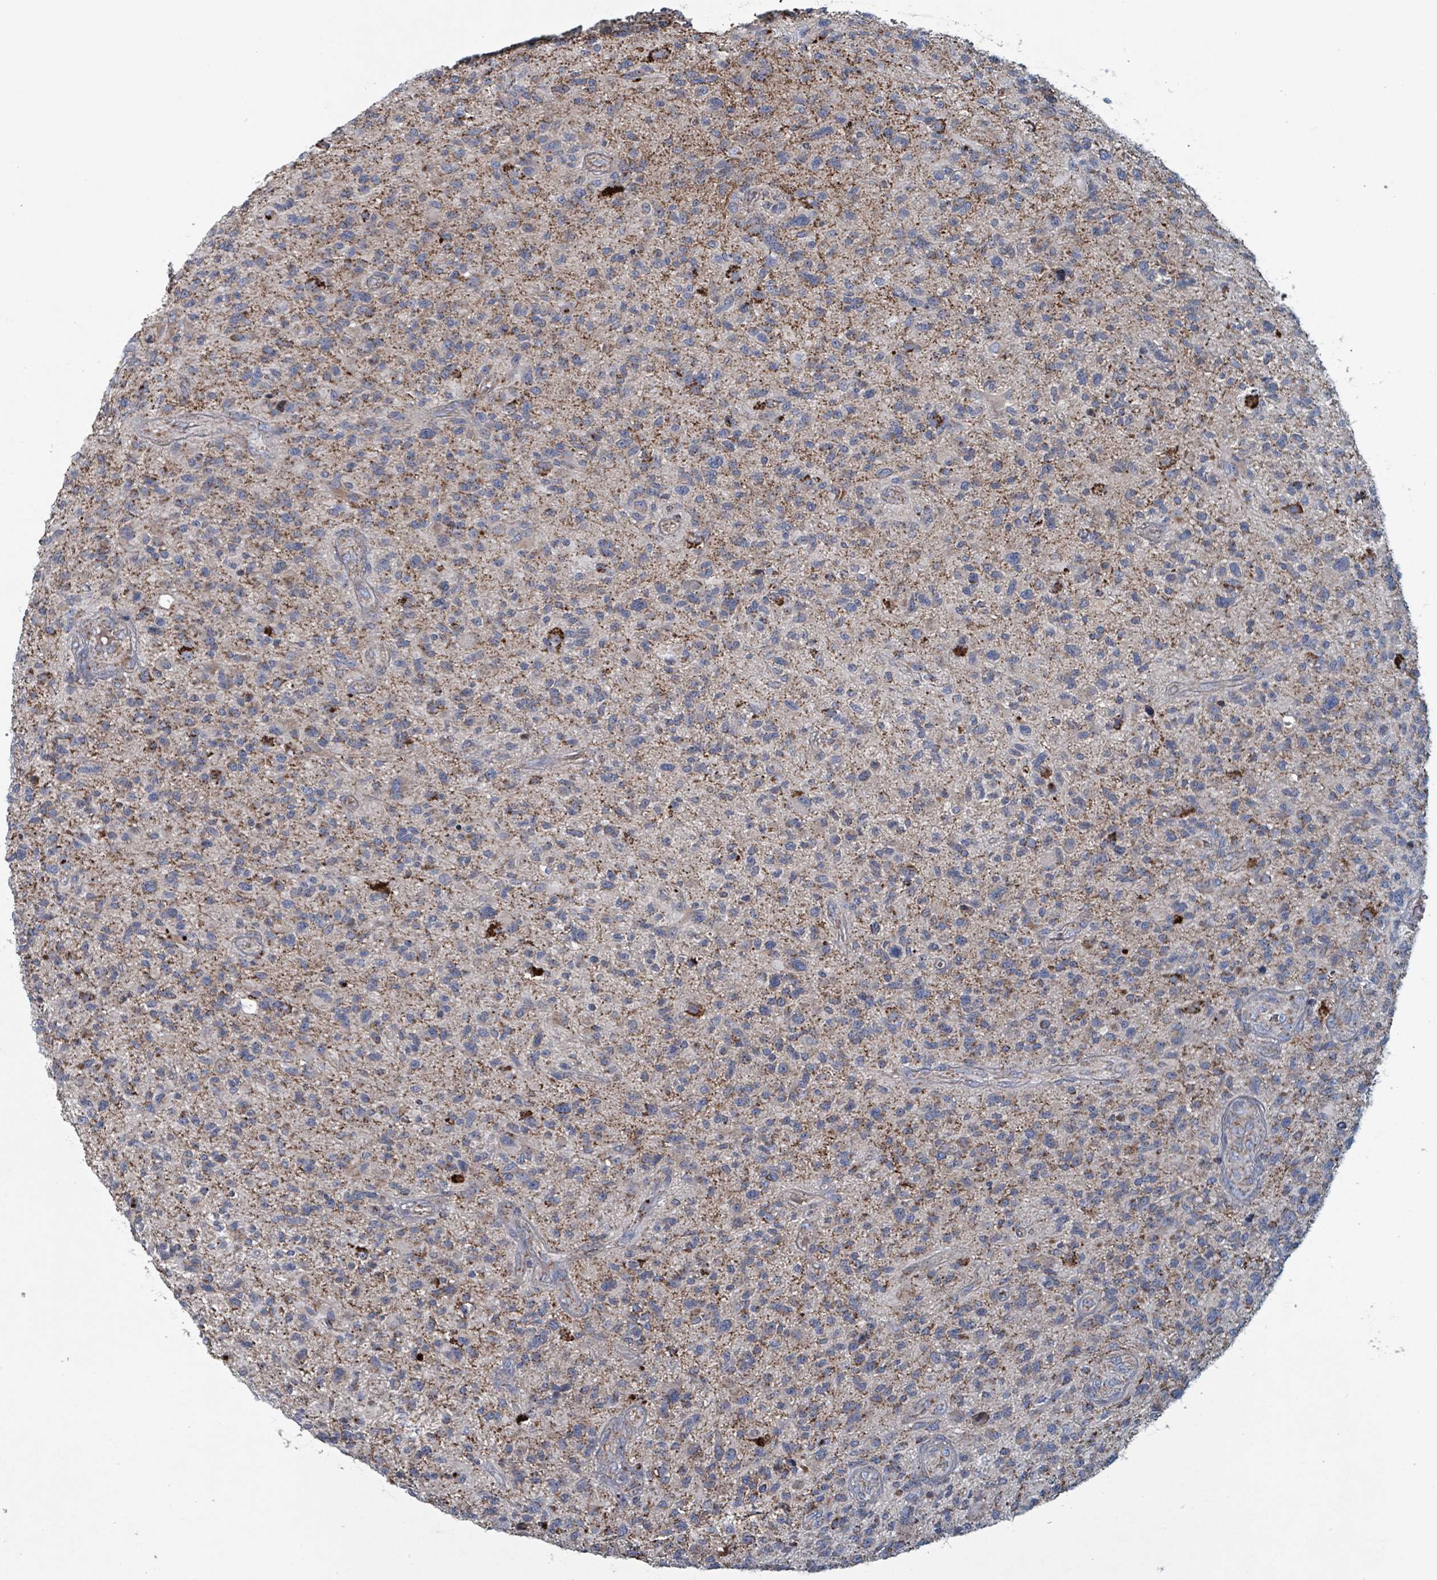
{"staining": {"intensity": "weak", "quantity": "25%-75%", "location": "cytoplasmic/membranous"}, "tissue": "glioma", "cell_type": "Tumor cells", "image_type": "cancer", "snomed": [{"axis": "morphology", "description": "Glioma, malignant, High grade"}, {"axis": "topography", "description": "Brain"}], "caption": "A low amount of weak cytoplasmic/membranous staining is present in approximately 25%-75% of tumor cells in high-grade glioma (malignant) tissue. (DAB (3,3'-diaminobenzidine) = brown stain, brightfield microscopy at high magnification).", "gene": "ABHD18", "patient": {"sex": "male", "age": 47}}